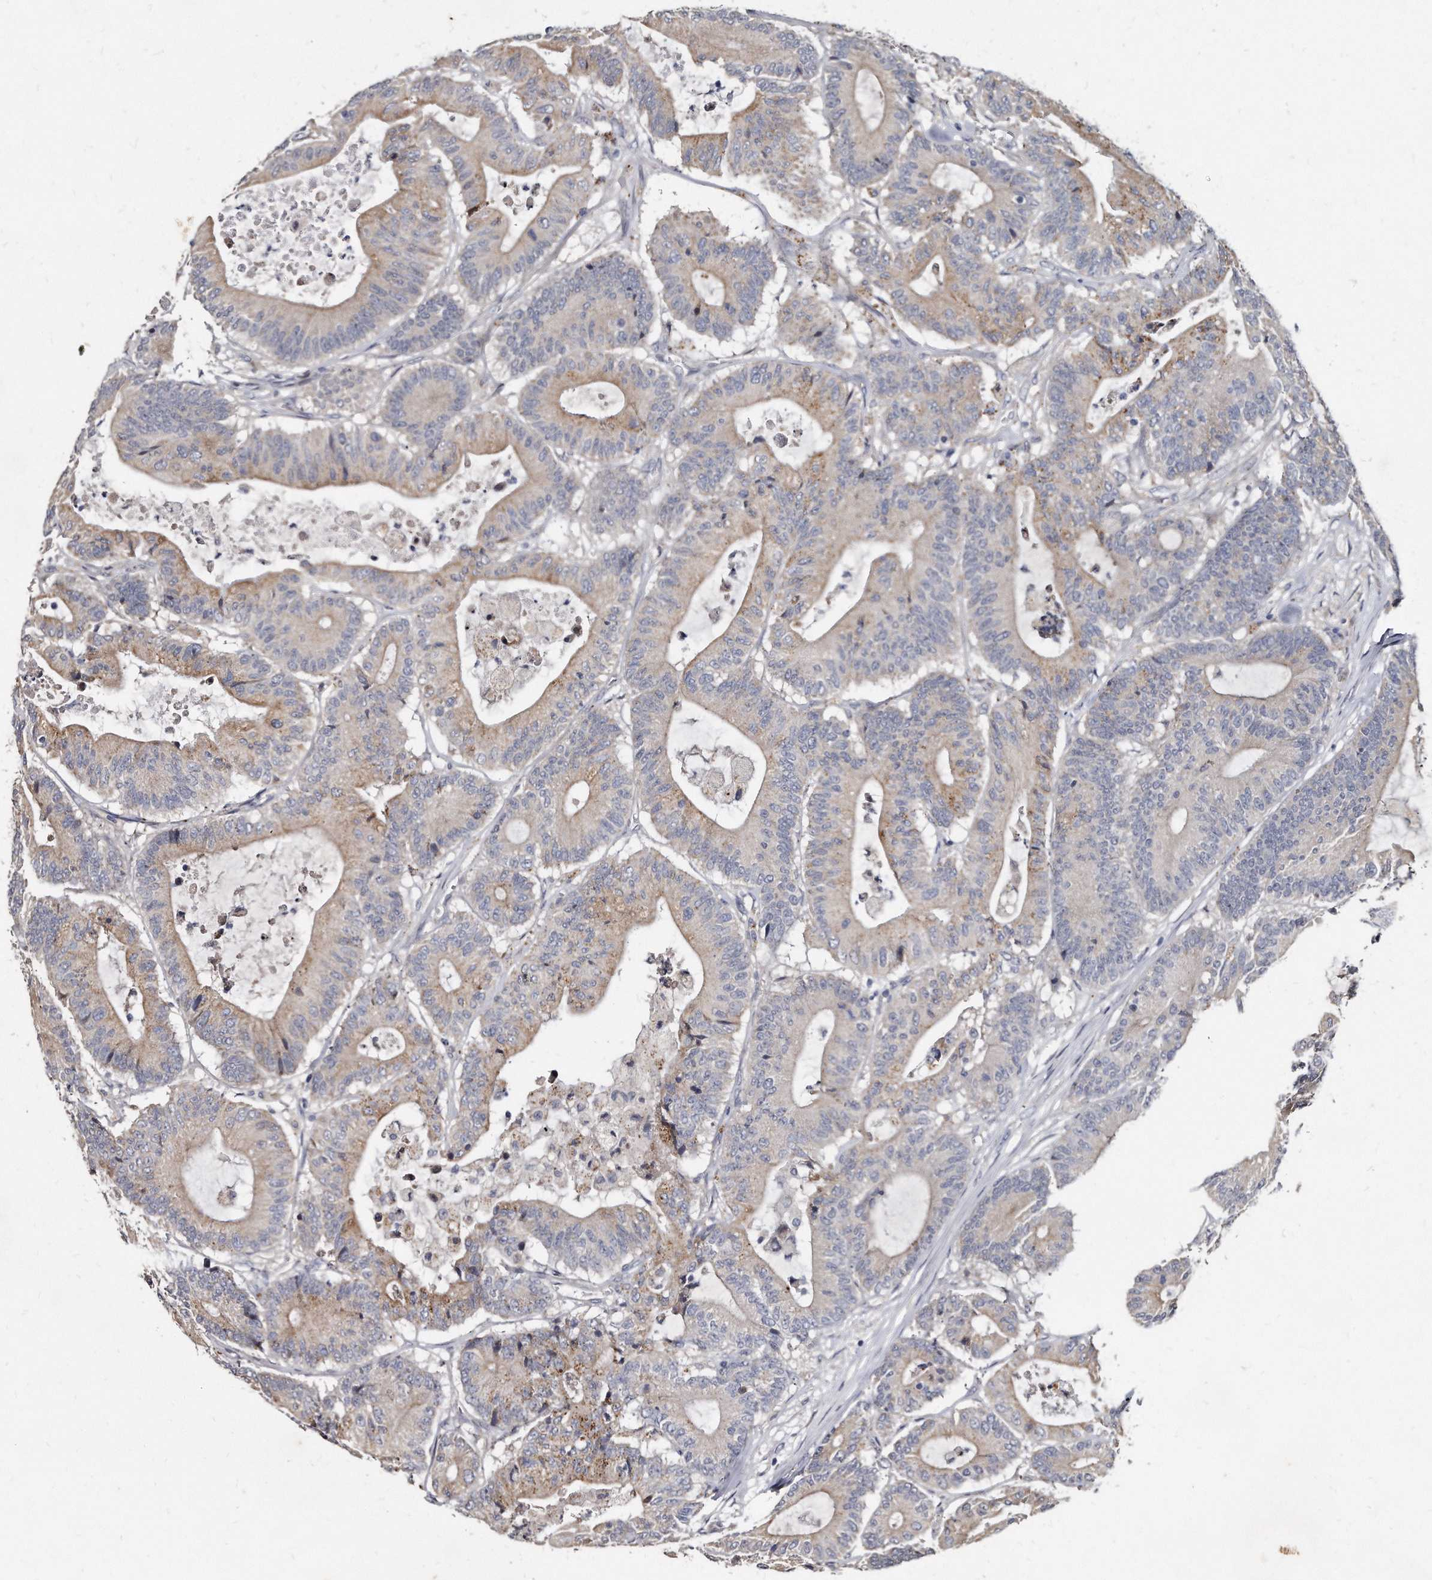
{"staining": {"intensity": "weak", "quantity": ">75%", "location": "cytoplasmic/membranous"}, "tissue": "colorectal cancer", "cell_type": "Tumor cells", "image_type": "cancer", "snomed": [{"axis": "morphology", "description": "Adenocarcinoma, NOS"}, {"axis": "topography", "description": "Colon"}], "caption": "A micrograph of colorectal adenocarcinoma stained for a protein displays weak cytoplasmic/membranous brown staining in tumor cells.", "gene": "KLHDC3", "patient": {"sex": "female", "age": 84}}